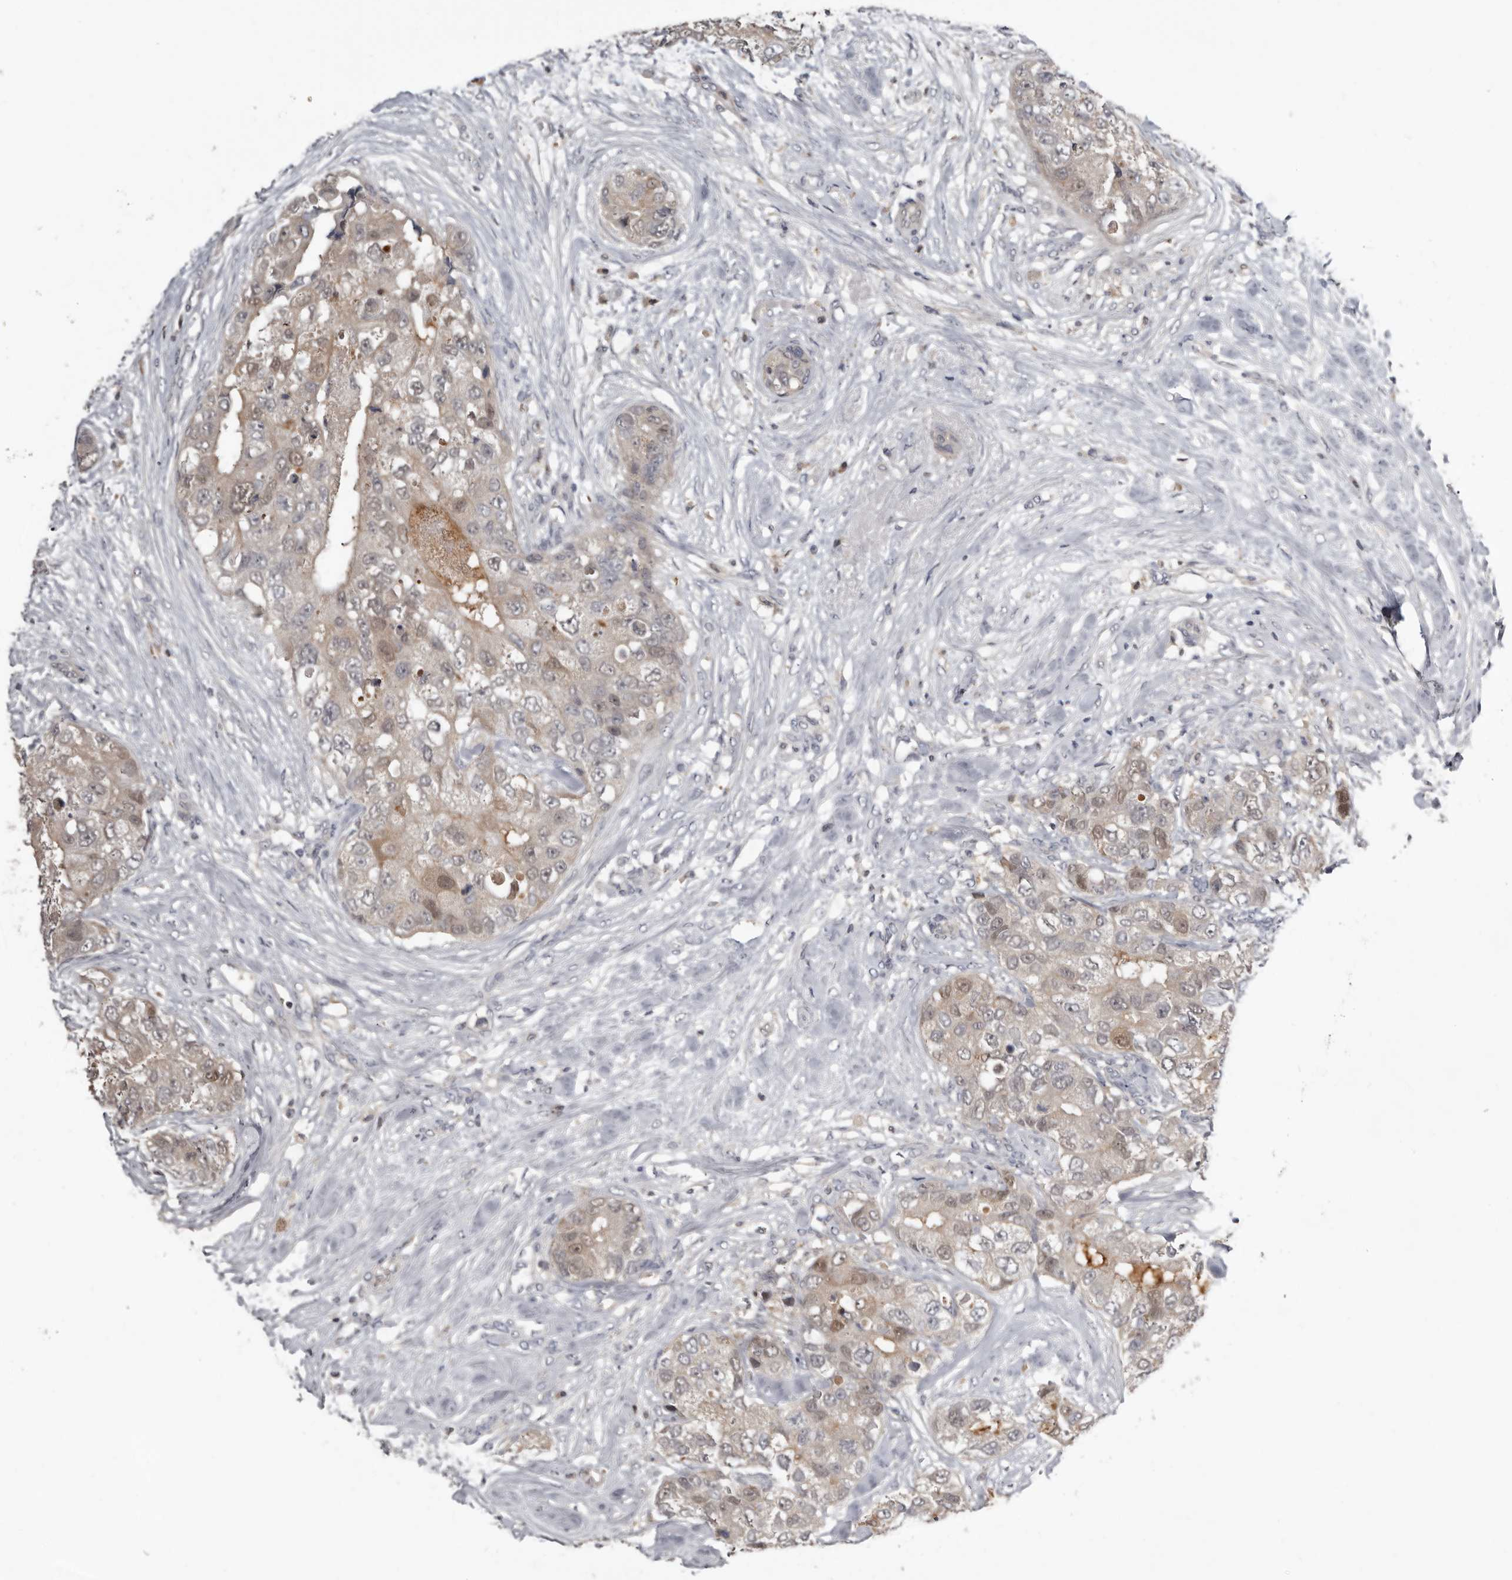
{"staining": {"intensity": "weak", "quantity": ">75%", "location": "cytoplasmic/membranous,nuclear"}, "tissue": "breast cancer", "cell_type": "Tumor cells", "image_type": "cancer", "snomed": [{"axis": "morphology", "description": "Duct carcinoma"}, {"axis": "topography", "description": "Breast"}], "caption": "Invasive ductal carcinoma (breast) stained with a brown dye exhibits weak cytoplasmic/membranous and nuclear positive positivity in about >75% of tumor cells.", "gene": "RBKS", "patient": {"sex": "female", "age": 62}}